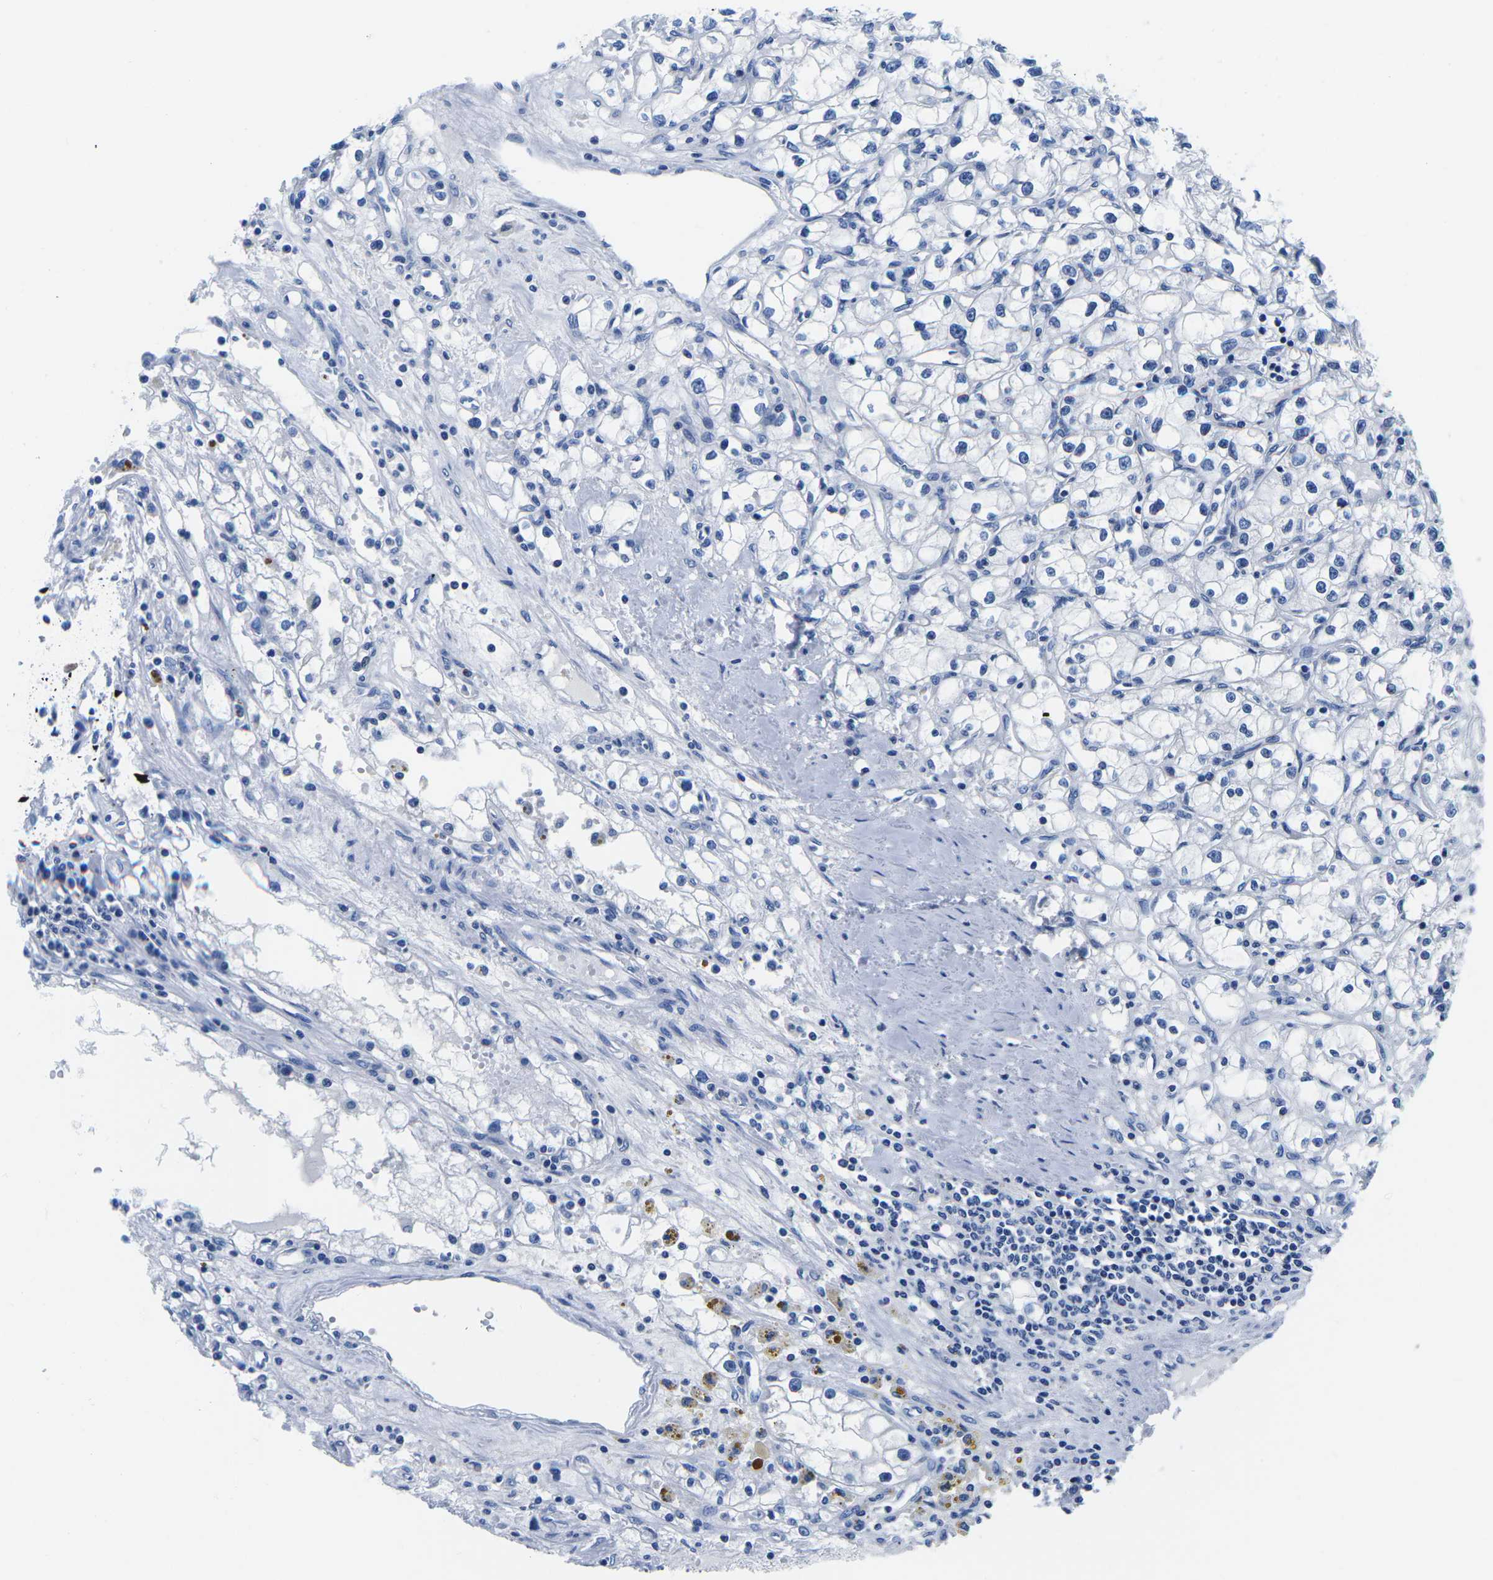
{"staining": {"intensity": "negative", "quantity": "none", "location": "none"}, "tissue": "renal cancer", "cell_type": "Tumor cells", "image_type": "cancer", "snomed": [{"axis": "morphology", "description": "Adenocarcinoma, NOS"}, {"axis": "topography", "description": "Kidney"}], "caption": "The histopathology image exhibits no significant positivity in tumor cells of adenocarcinoma (renal). Brightfield microscopy of immunohistochemistry (IHC) stained with DAB (brown) and hematoxylin (blue), captured at high magnification.", "gene": "CYP1A2", "patient": {"sex": "male", "age": 56}}